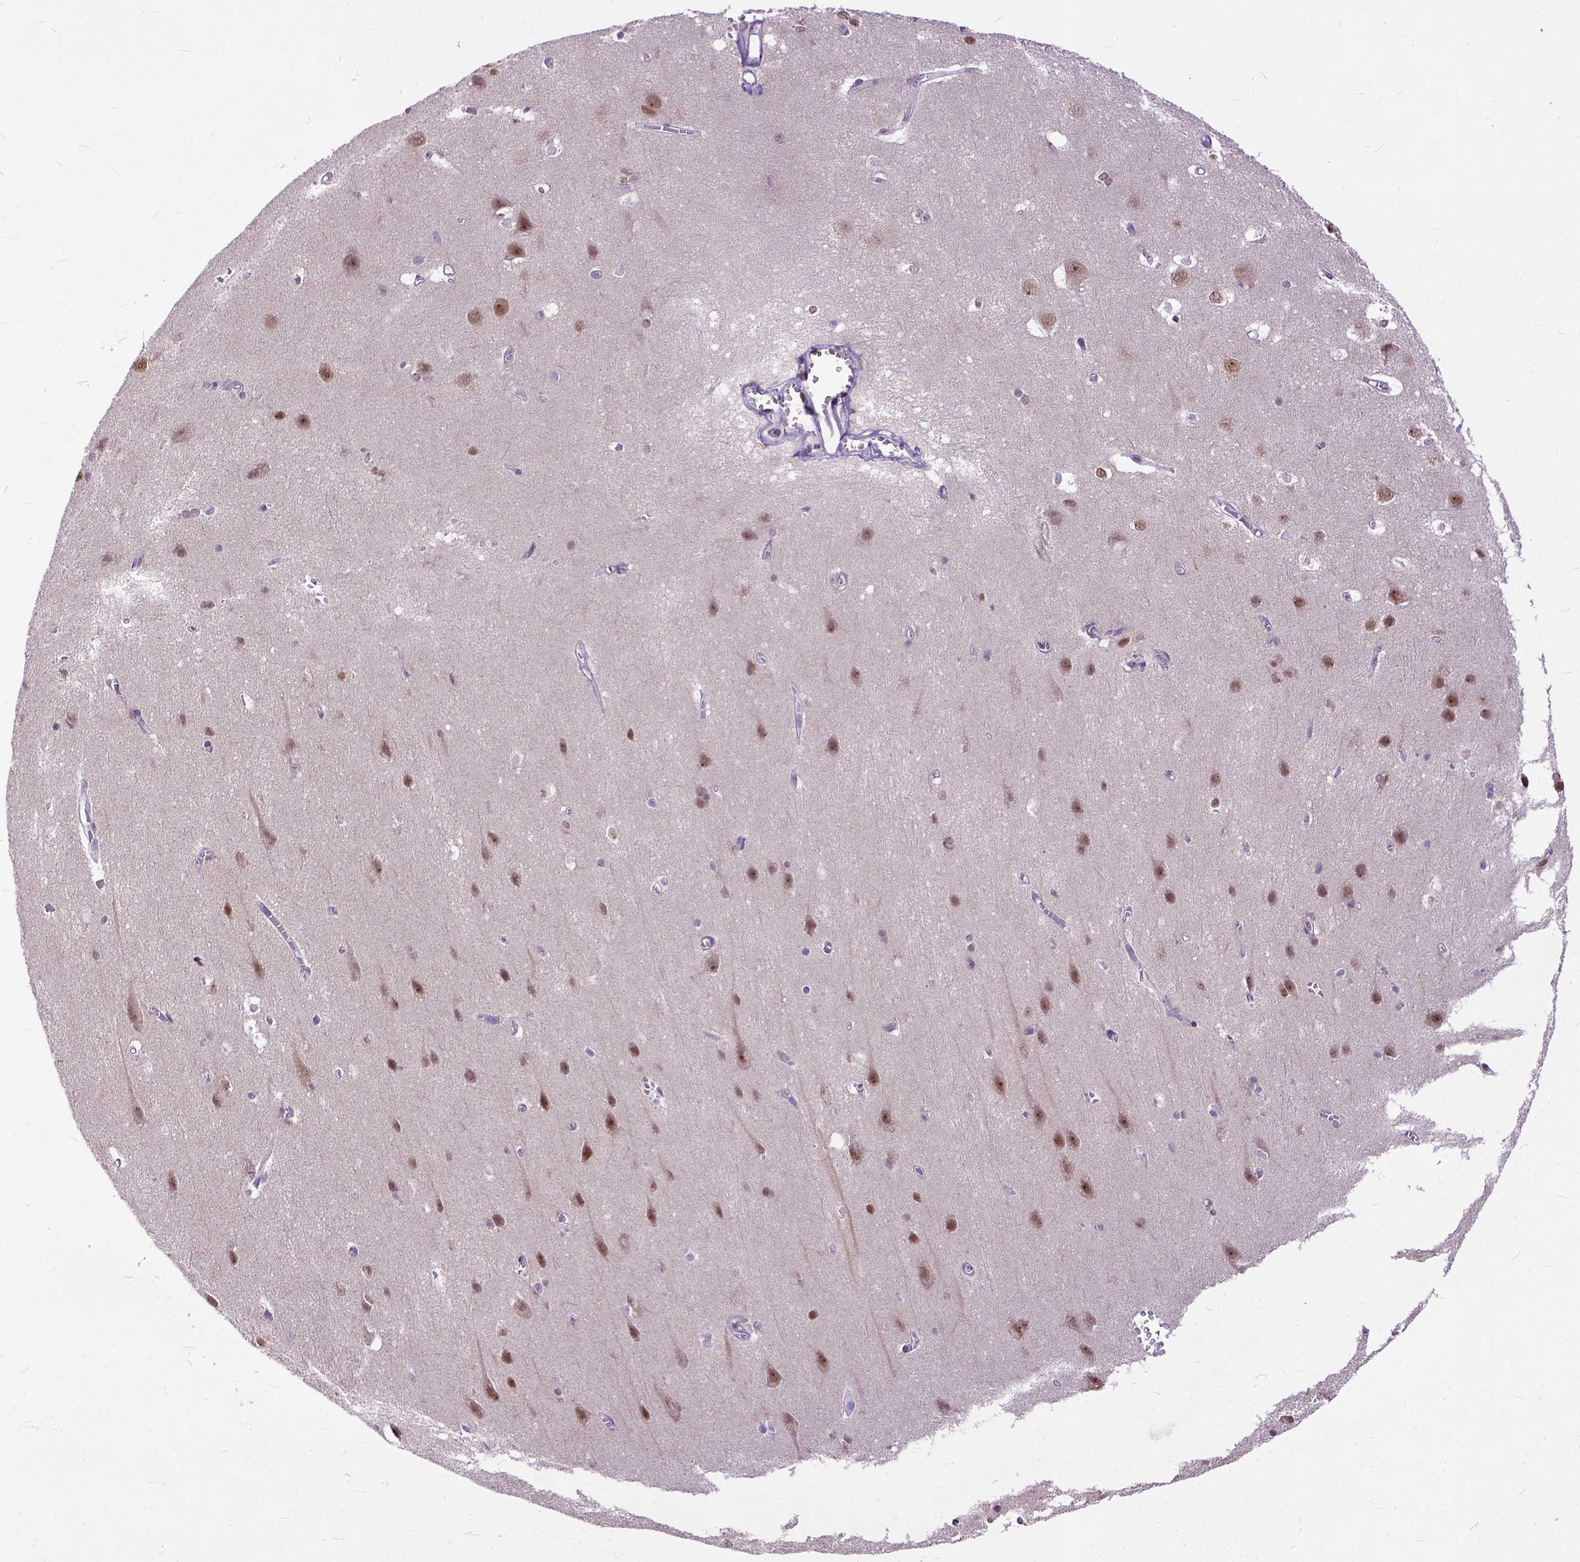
{"staining": {"intensity": "negative", "quantity": "none", "location": "none"}, "tissue": "cerebral cortex", "cell_type": "Endothelial cells", "image_type": "normal", "snomed": [{"axis": "morphology", "description": "Normal tissue, NOS"}, {"axis": "topography", "description": "Cerebral cortex"}], "caption": "This image is of benign cerebral cortex stained with IHC to label a protein in brown with the nuclei are counter-stained blue. There is no staining in endothelial cells. Brightfield microscopy of immunohistochemistry stained with DAB (3,3'-diaminobenzidine) (brown) and hematoxylin (blue), captured at high magnification.", "gene": "TCEAL7", "patient": {"sex": "male", "age": 37}}